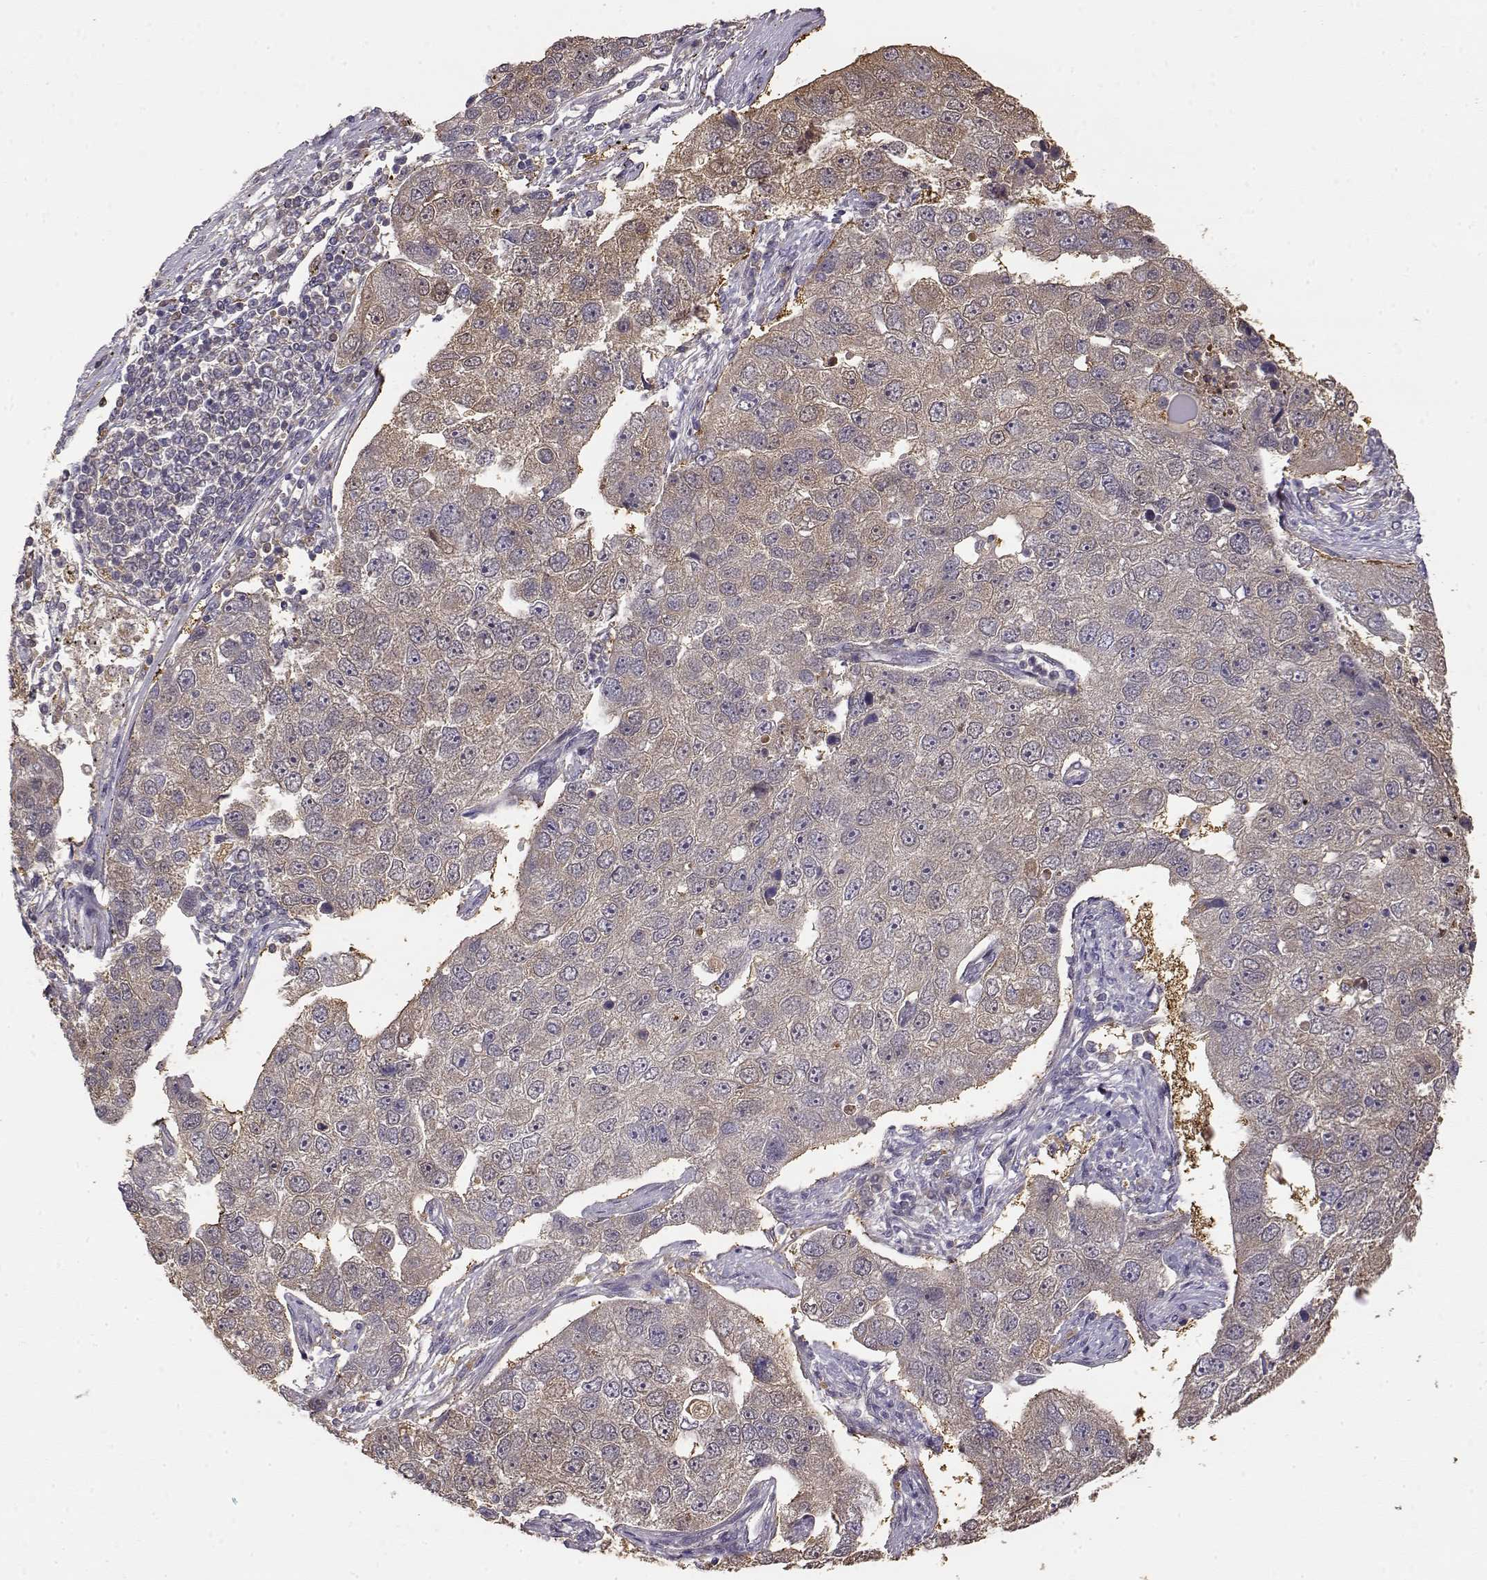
{"staining": {"intensity": "weak", "quantity": "<25%", "location": "cytoplasmic/membranous"}, "tissue": "pancreatic cancer", "cell_type": "Tumor cells", "image_type": "cancer", "snomed": [{"axis": "morphology", "description": "Adenocarcinoma, NOS"}, {"axis": "topography", "description": "Pancreas"}], "caption": "Pancreatic cancer was stained to show a protein in brown. There is no significant positivity in tumor cells.", "gene": "CRIM1", "patient": {"sex": "female", "age": 61}}